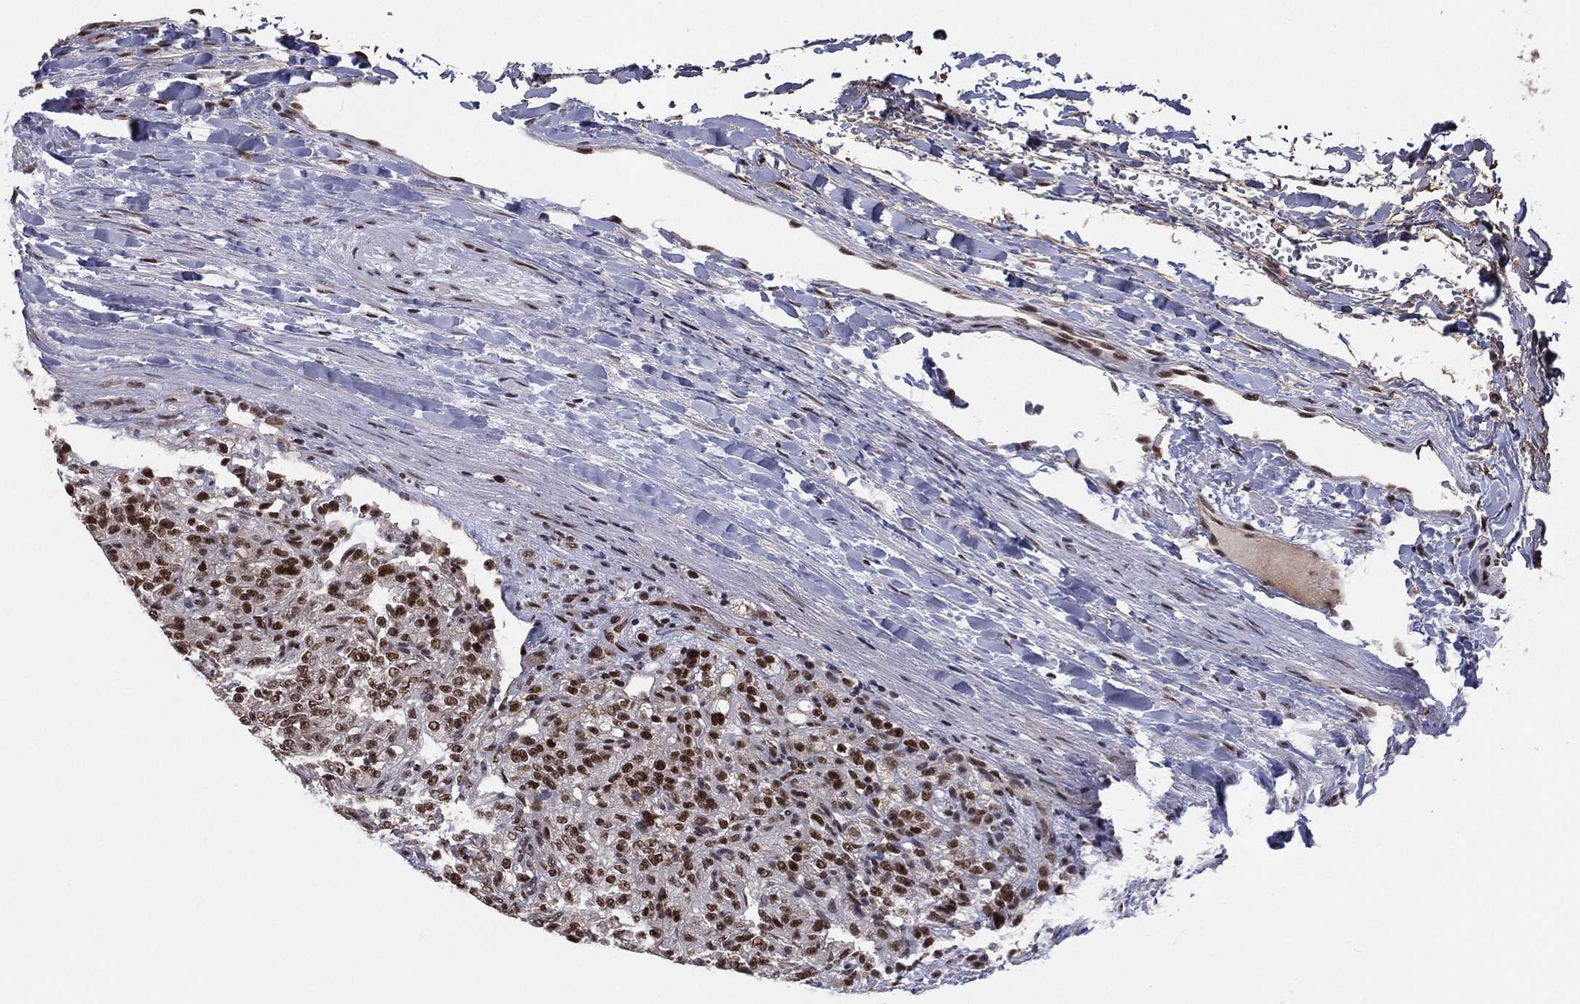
{"staining": {"intensity": "strong", "quantity": "25%-75%", "location": "nuclear"}, "tissue": "renal cancer", "cell_type": "Tumor cells", "image_type": "cancer", "snomed": [{"axis": "morphology", "description": "Adenocarcinoma, NOS"}, {"axis": "topography", "description": "Kidney"}], "caption": "The photomicrograph demonstrates immunohistochemical staining of renal cancer (adenocarcinoma). There is strong nuclear positivity is identified in about 25%-75% of tumor cells. The staining was performed using DAB (3,3'-diaminobenzidine), with brown indicating positive protein expression. Nuclei are stained blue with hematoxylin.", "gene": "GPALPP1", "patient": {"sex": "female", "age": 63}}